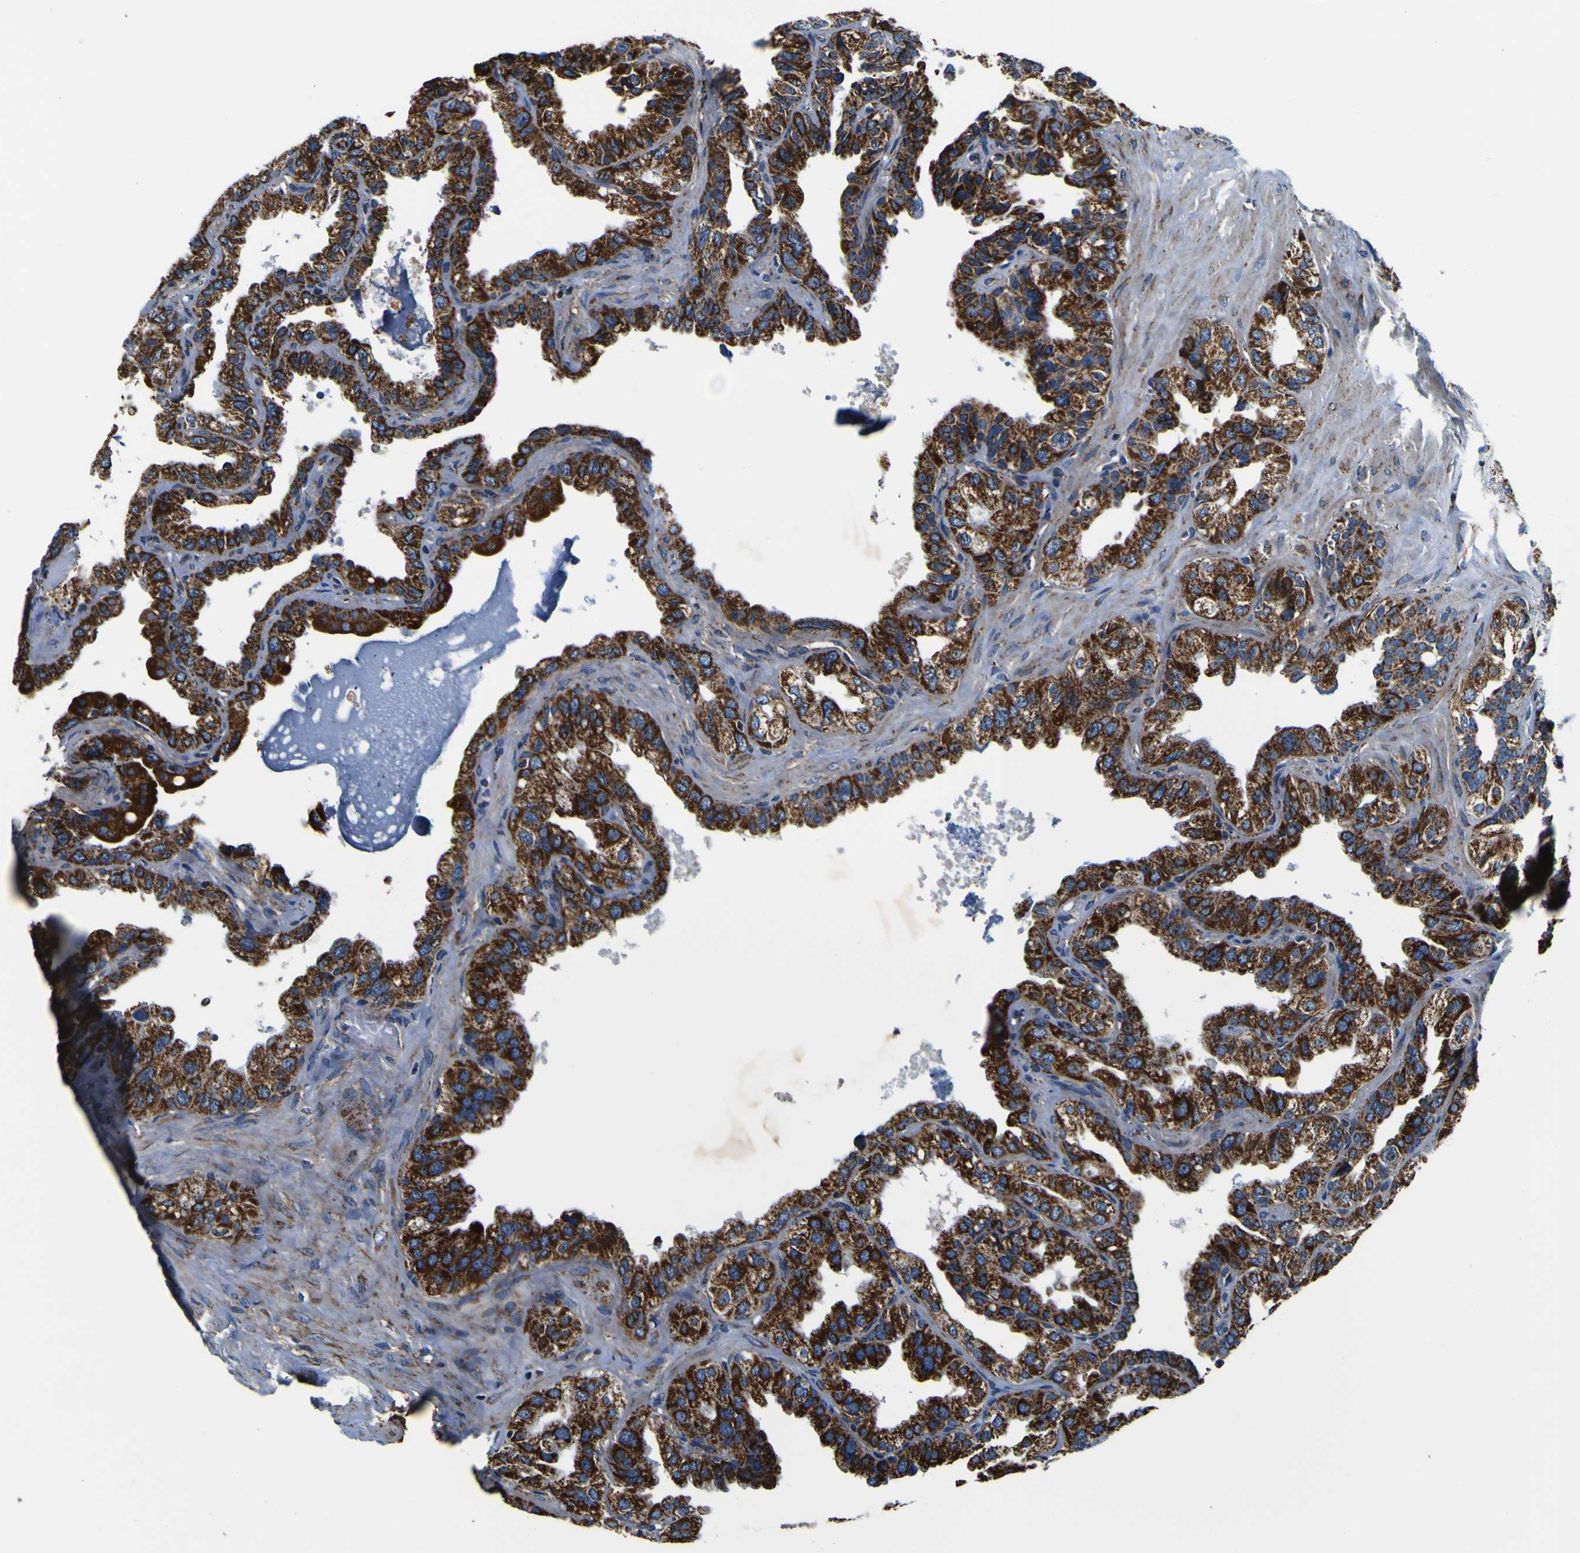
{"staining": {"intensity": "strong", "quantity": ">75%", "location": "cytoplasmic/membranous"}, "tissue": "seminal vesicle", "cell_type": "Glandular cells", "image_type": "normal", "snomed": [{"axis": "morphology", "description": "Normal tissue, NOS"}, {"axis": "topography", "description": "Seminal veicle"}], "caption": "Glandular cells exhibit high levels of strong cytoplasmic/membranous positivity in about >75% of cells in unremarkable seminal vesicle. The protein is shown in brown color, while the nuclei are stained blue.", "gene": "PTRH2", "patient": {"sex": "male", "age": 68}}